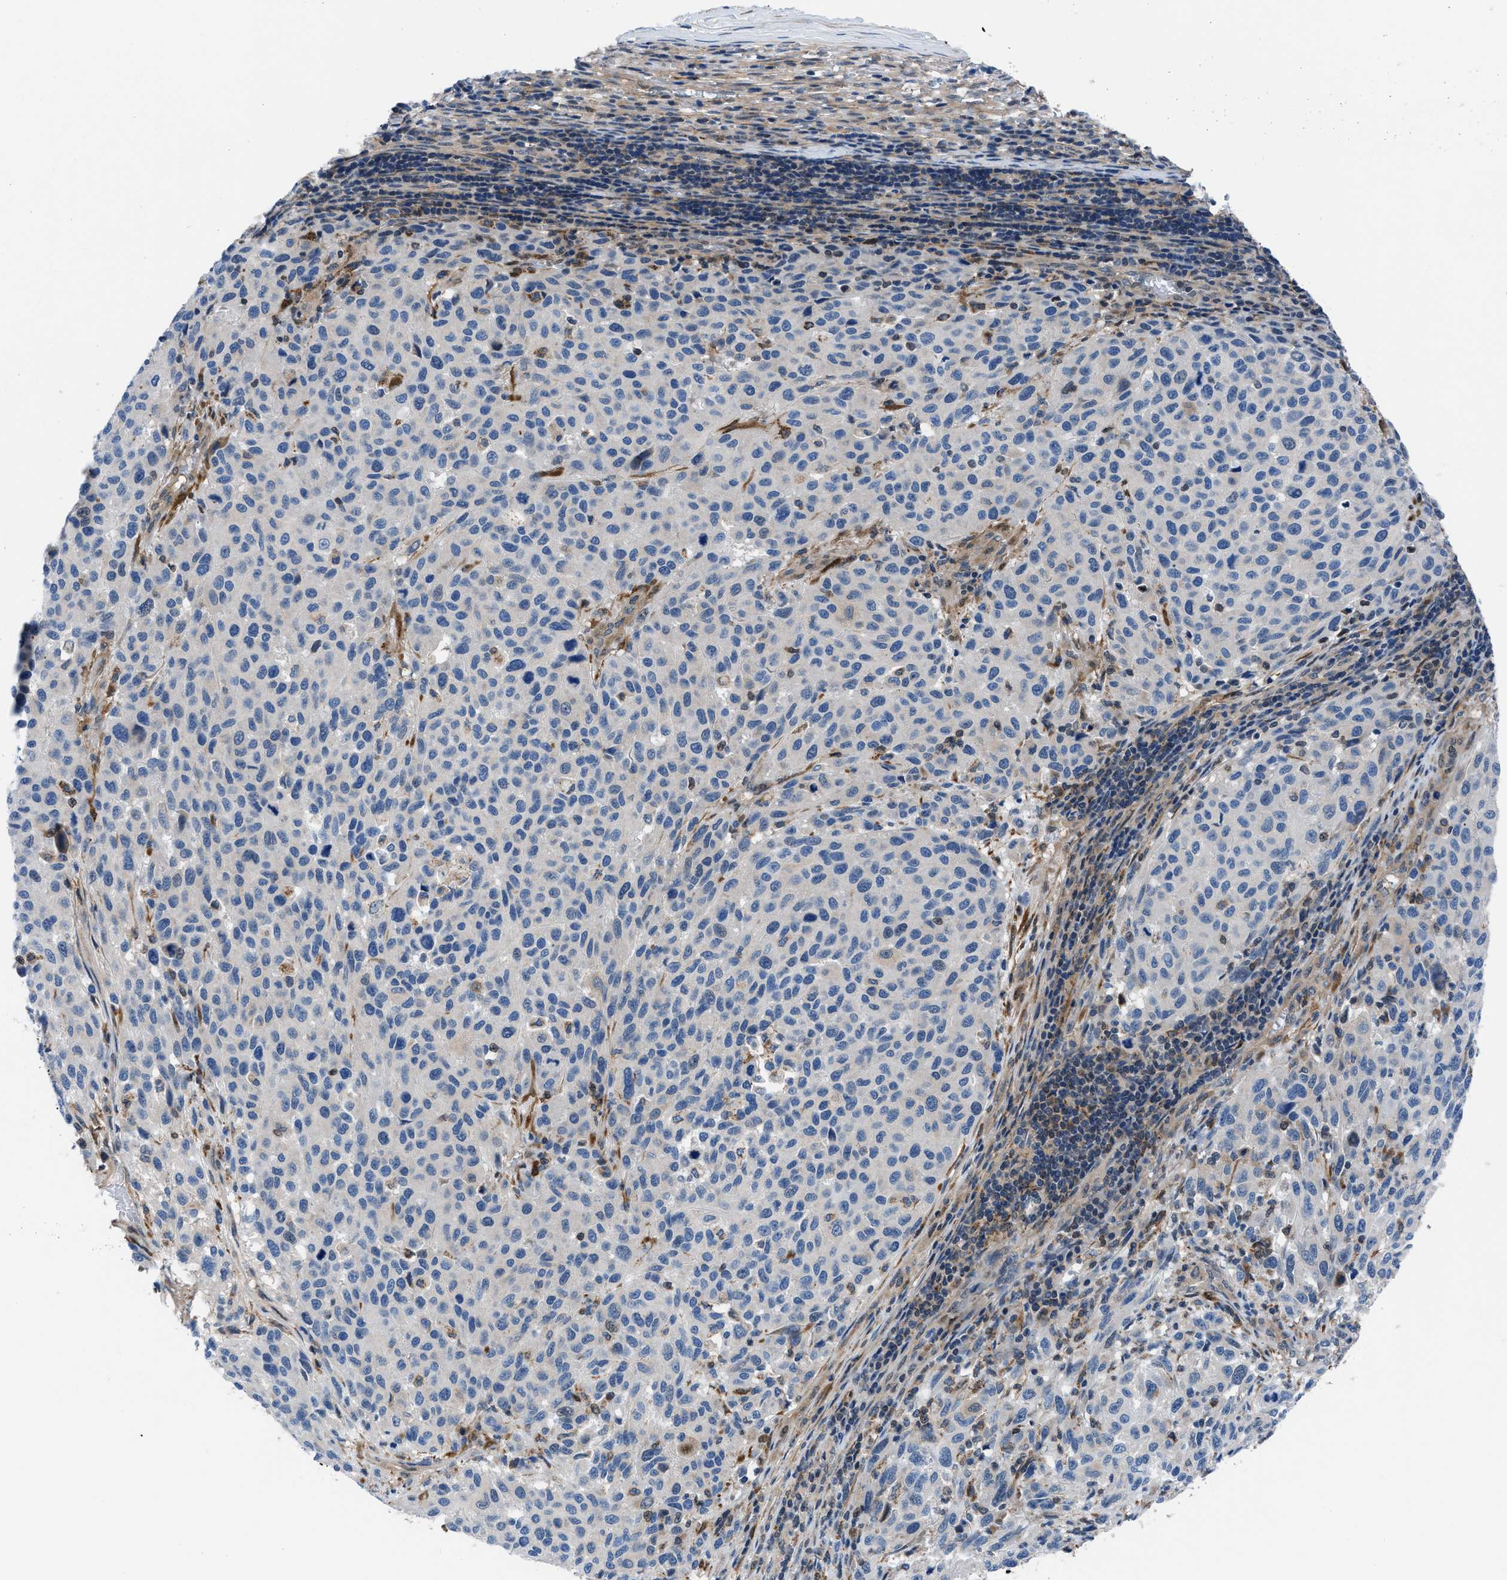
{"staining": {"intensity": "negative", "quantity": "none", "location": "none"}, "tissue": "melanoma", "cell_type": "Tumor cells", "image_type": "cancer", "snomed": [{"axis": "morphology", "description": "Malignant melanoma, Metastatic site"}, {"axis": "topography", "description": "Lymph node"}], "caption": "This image is of melanoma stained with immunohistochemistry (IHC) to label a protein in brown with the nuclei are counter-stained blue. There is no staining in tumor cells. (Brightfield microscopy of DAB (3,3'-diaminobenzidine) IHC at high magnification).", "gene": "TMEM45B", "patient": {"sex": "male", "age": 61}}